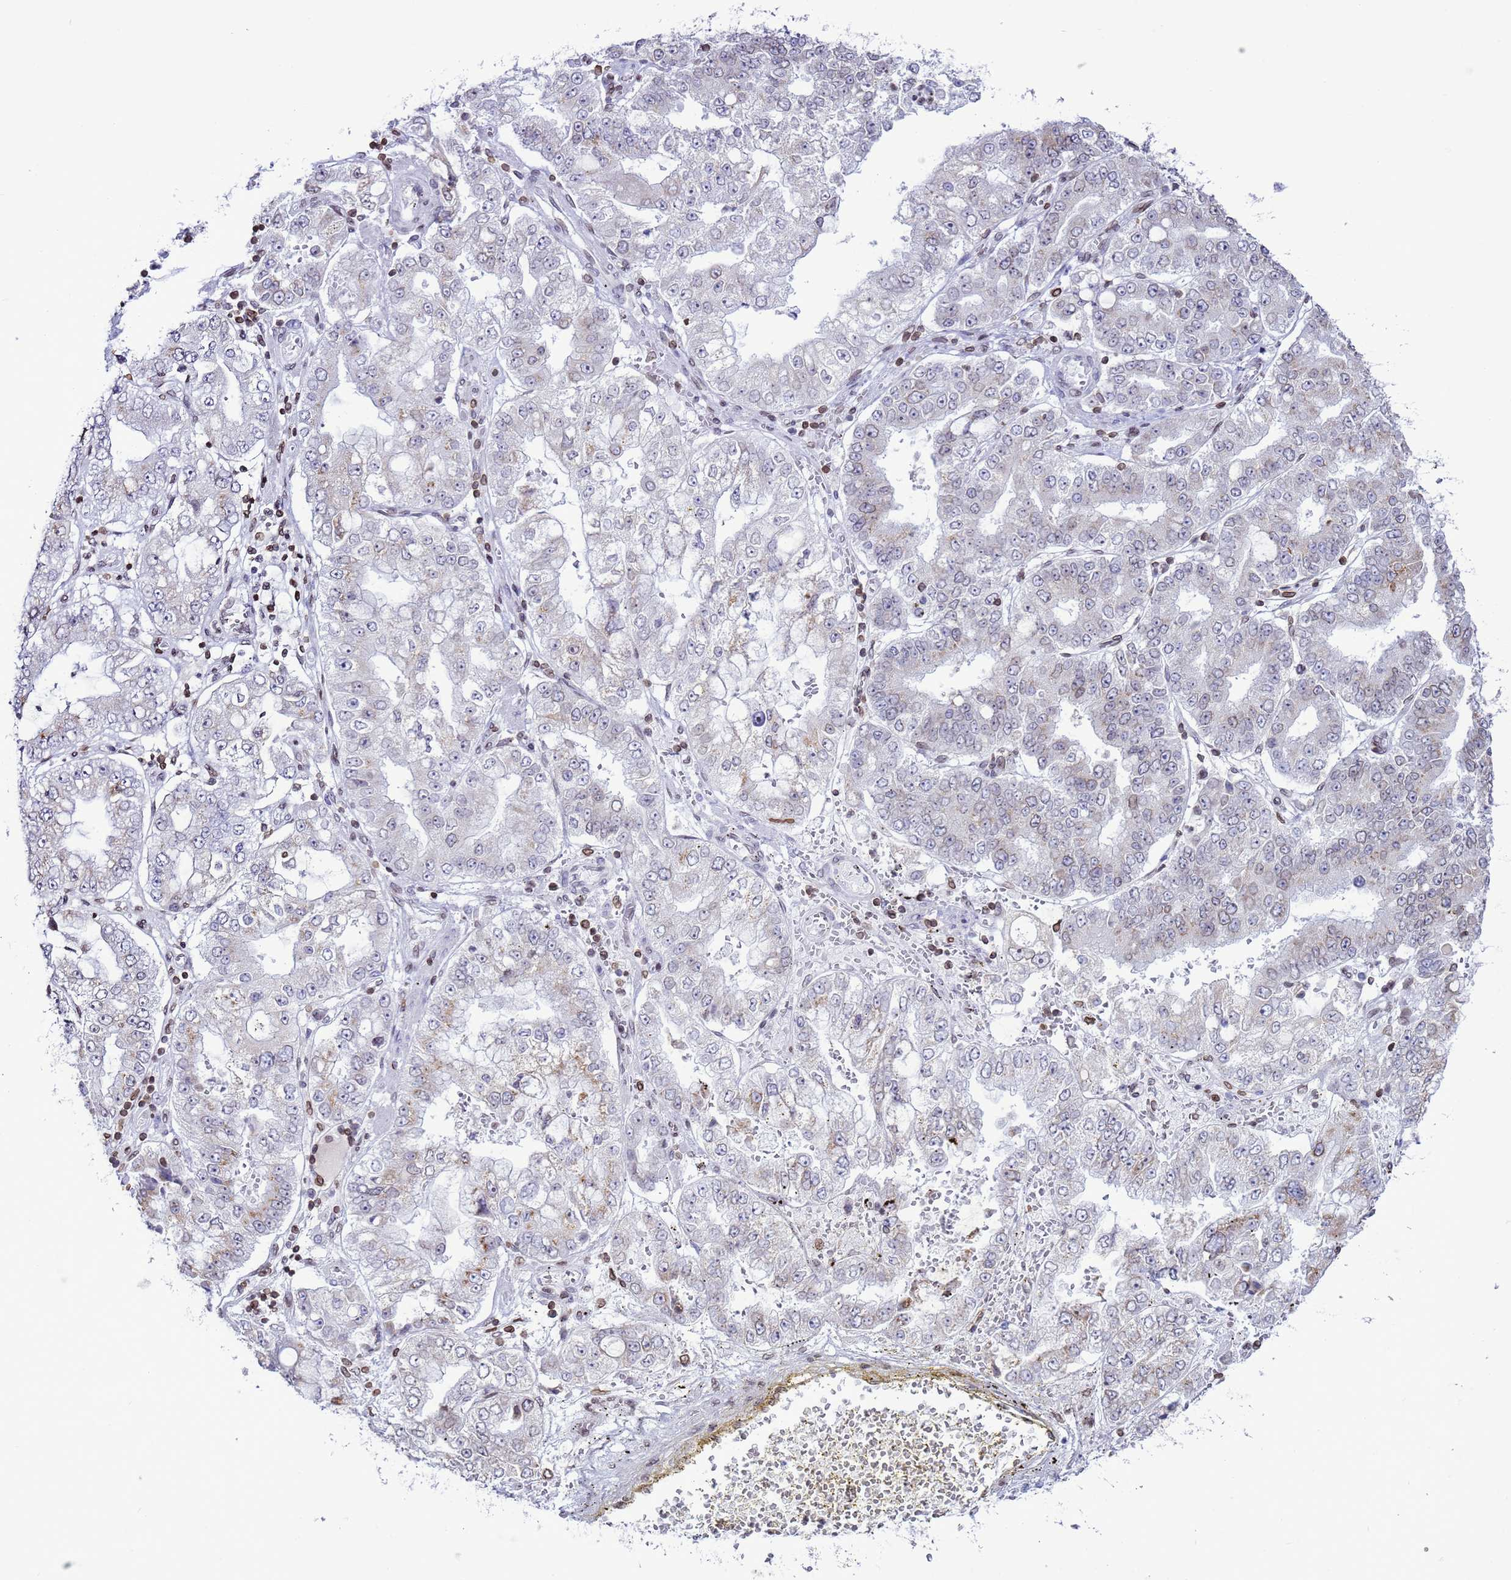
{"staining": {"intensity": "weak", "quantity": "<25%", "location": "cytoplasmic/membranous,nuclear"}, "tissue": "stomach cancer", "cell_type": "Tumor cells", "image_type": "cancer", "snomed": [{"axis": "morphology", "description": "Adenocarcinoma, NOS"}, {"axis": "topography", "description": "Stomach"}], "caption": "Stomach cancer was stained to show a protein in brown. There is no significant staining in tumor cells.", "gene": "DHX37", "patient": {"sex": "male", "age": 76}}